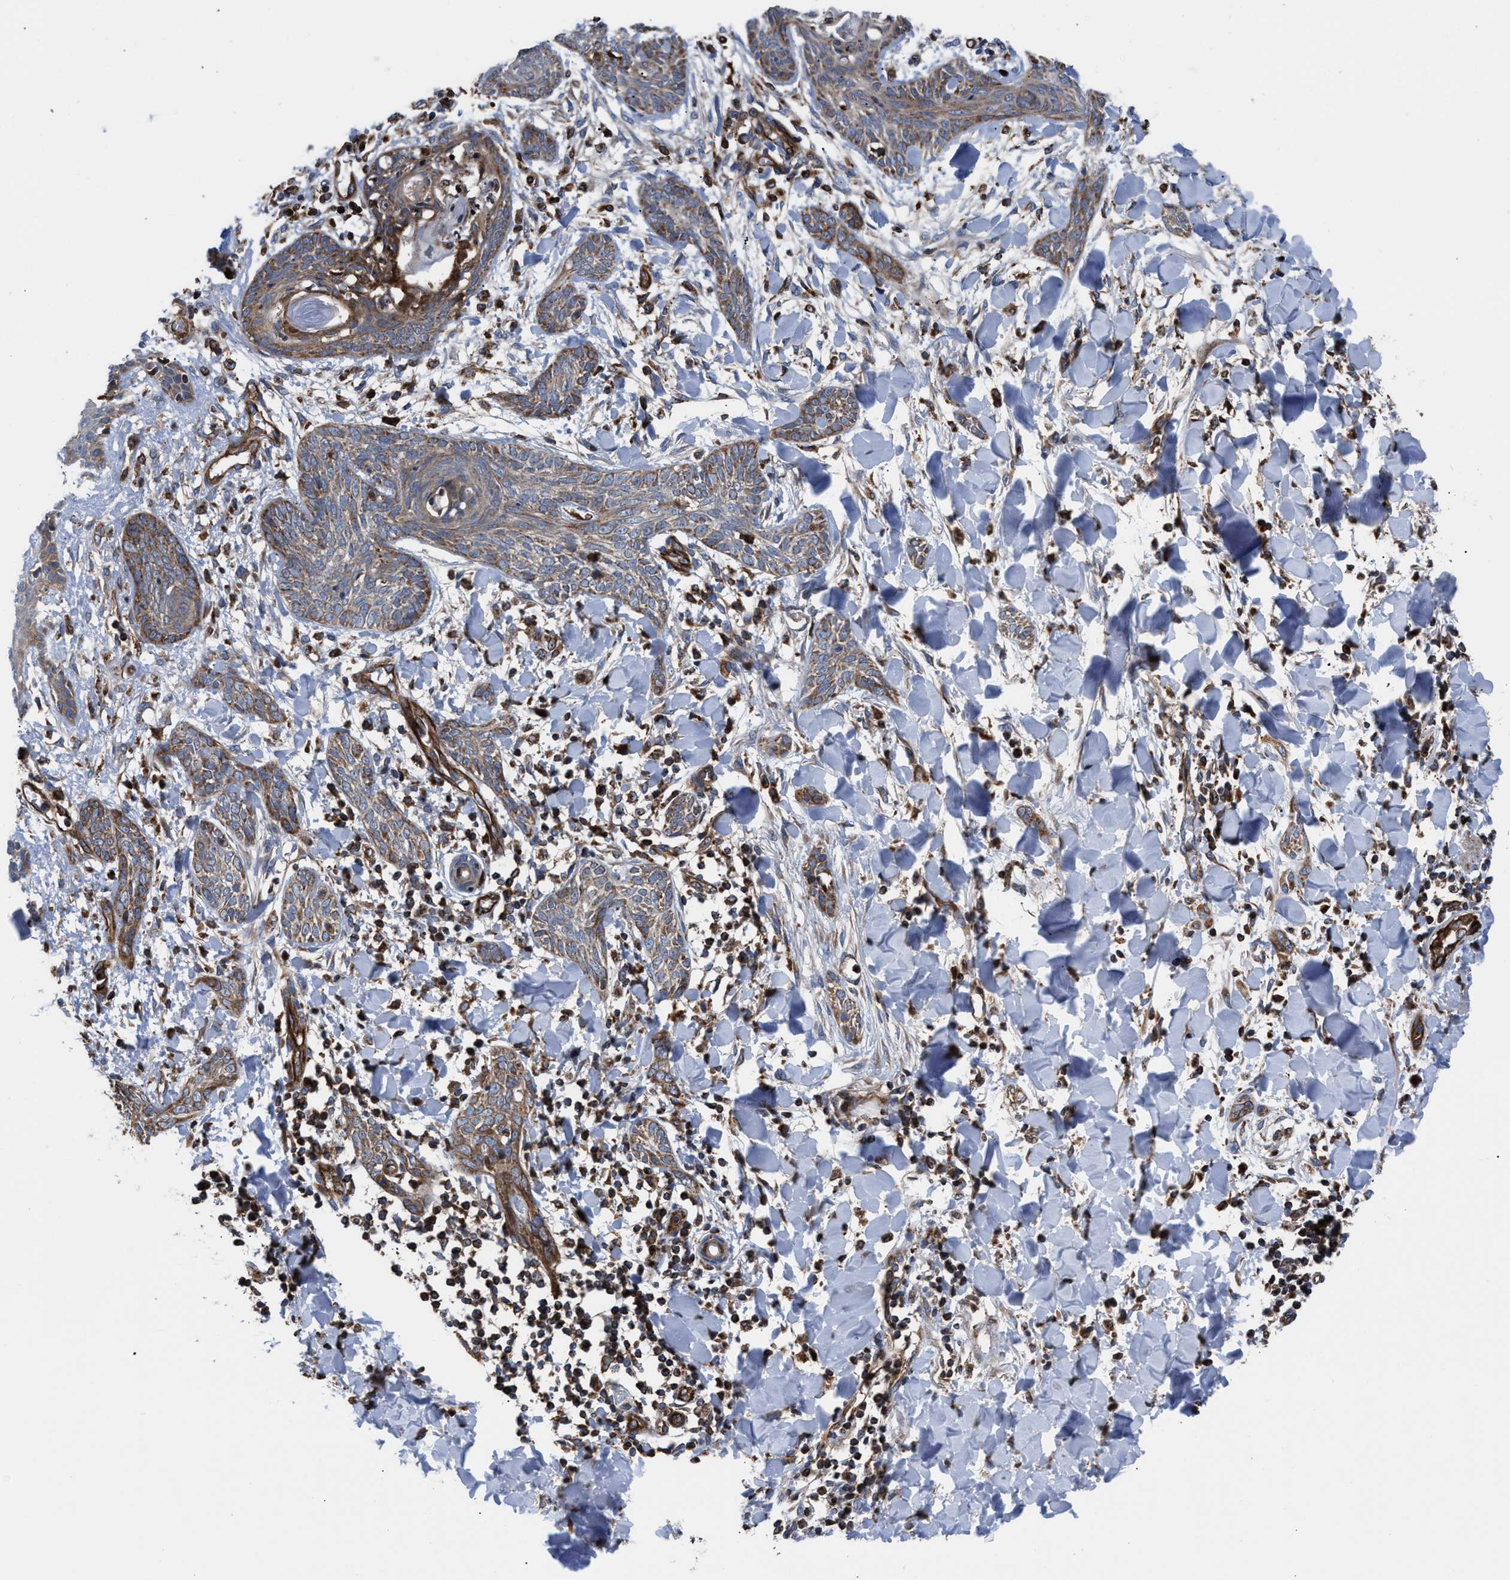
{"staining": {"intensity": "moderate", "quantity": "25%-75%", "location": "cytoplasmic/membranous"}, "tissue": "skin cancer", "cell_type": "Tumor cells", "image_type": "cancer", "snomed": [{"axis": "morphology", "description": "Basal cell carcinoma"}, {"axis": "topography", "description": "Skin"}], "caption": "A high-resolution photomicrograph shows immunohistochemistry staining of basal cell carcinoma (skin), which displays moderate cytoplasmic/membranous staining in approximately 25%-75% of tumor cells.", "gene": "PRR15L", "patient": {"sex": "female", "age": 59}}